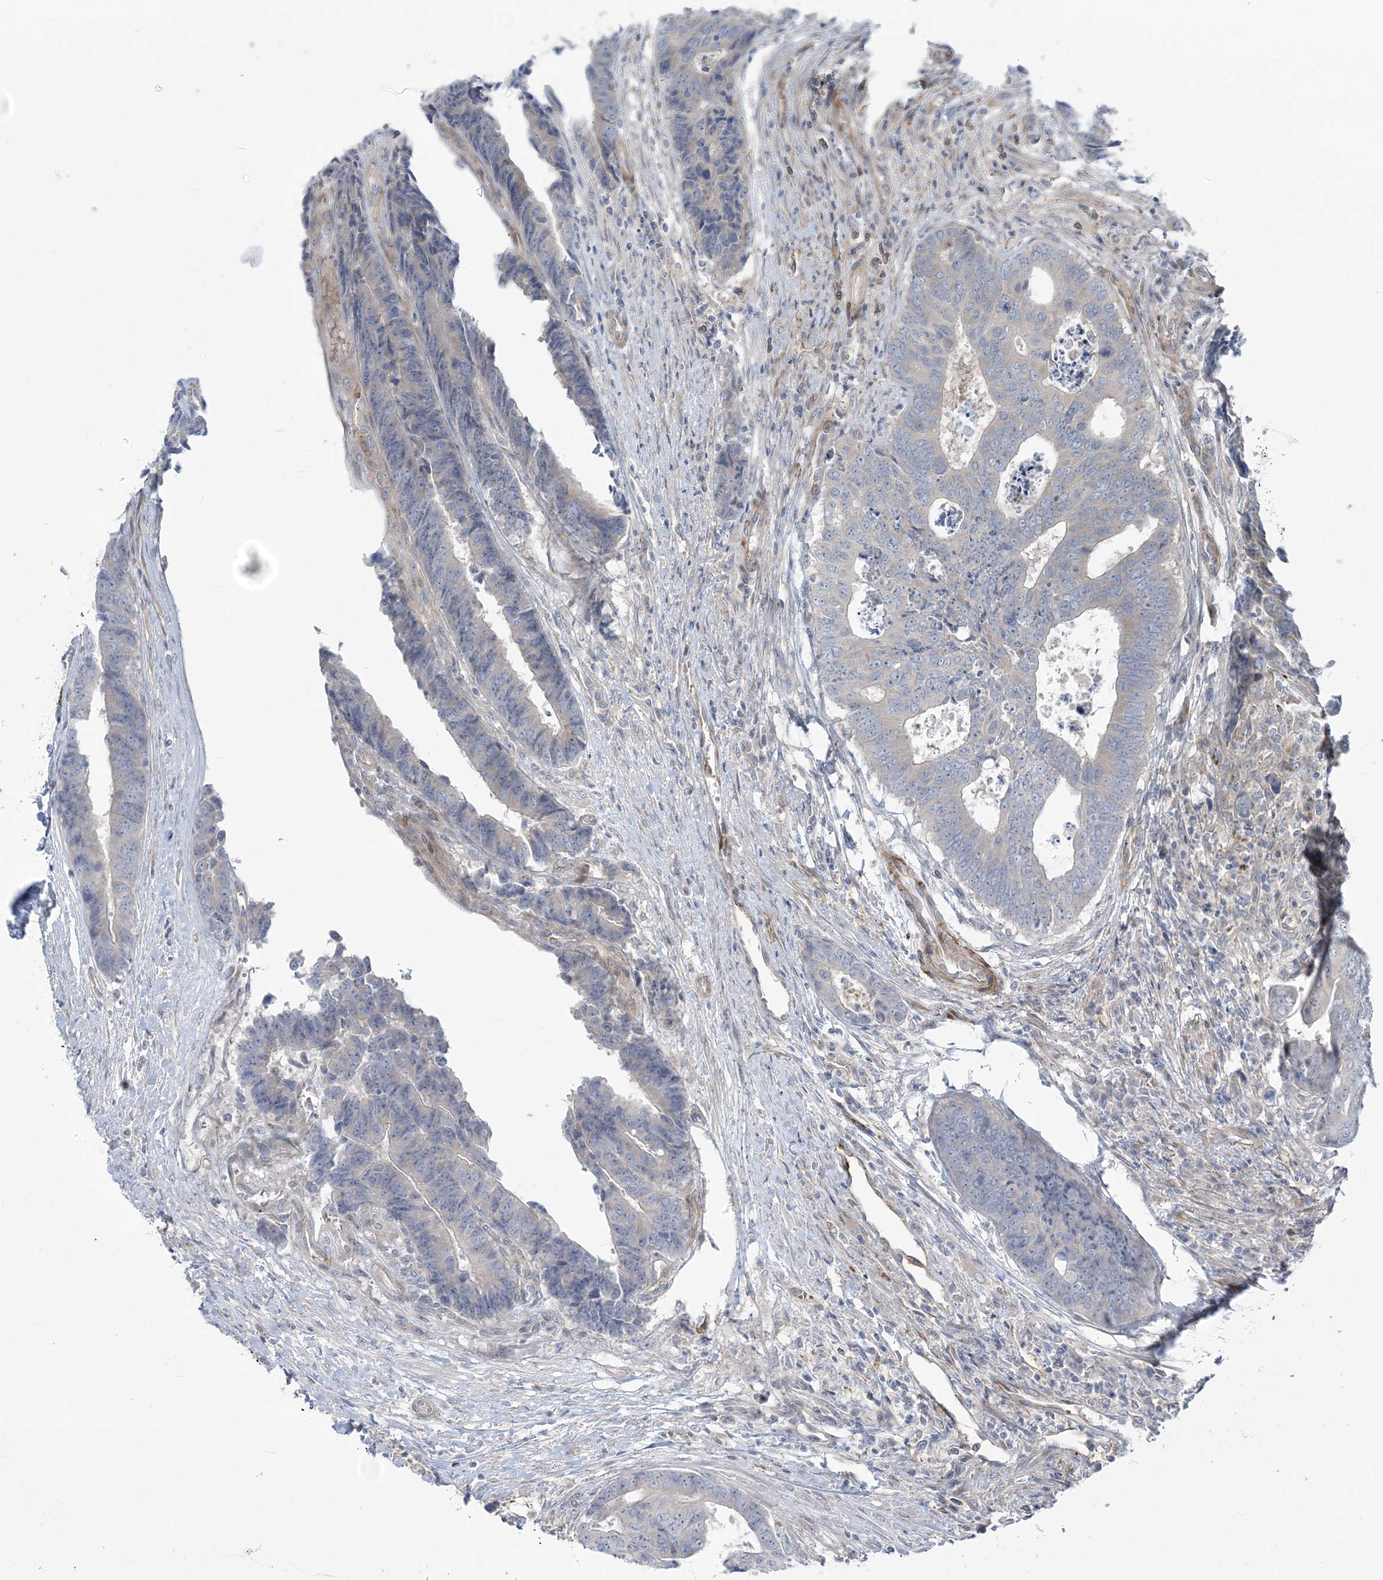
{"staining": {"intensity": "negative", "quantity": "none", "location": "none"}, "tissue": "colorectal cancer", "cell_type": "Tumor cells", "image_type": "cancer", "snomed": [{"axis": "morphology", "description": "Adenocarcinoma, NOS"}, {"axis": "topography", "description": "Rectum"}], "caption": "Immunohistochemistry micrograph of neoplastic tissue: colorectal cancer stained with DAB (3,3'-diaminobenzidine) demonstrates no significant protein staining in tumor cells. (DAB IHC, high magnification).", "gene": "NUDT9", "patient": {"sex": "male", "age": 84}}